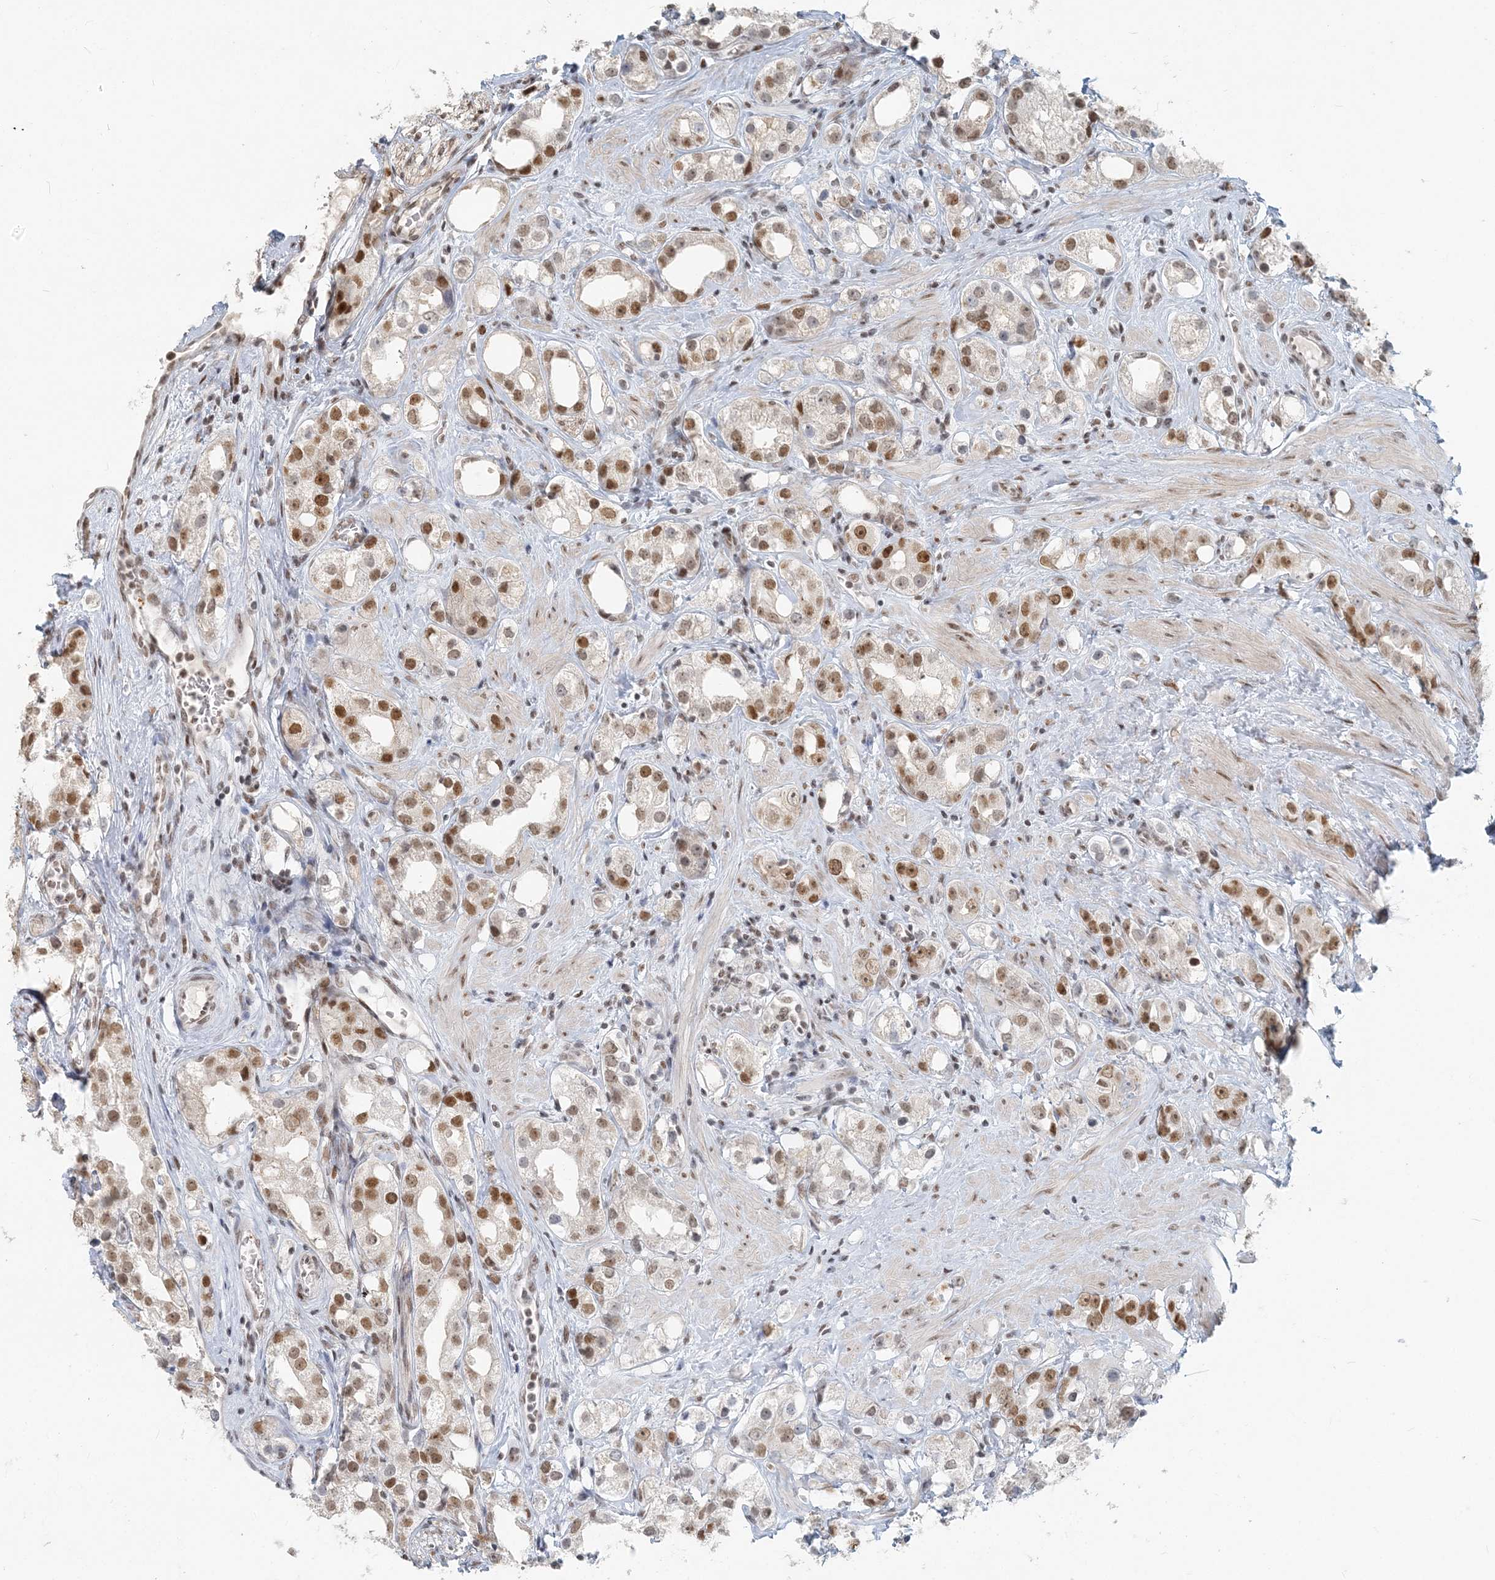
{"staining": {"intensity": "moderate", "quantity": "25%-75%", "location": "nuclear"}, "tissue": "prostate cancer", "cell_type": "Tumor cells", "image_type": "cancer", "snomed": [{"axis": "morphology", "description": "Adenocarcinoma, NOS"}, {"axis": "topography", "description": "Prostate"}], "caption": "Adenocarcinoma (prostate) stained with immunohistochemistry (IHC) reveals moderate nuclear expression in about 25%-75% of tumor cells. Nuclei are stained in blue.", "gene": "BAZ1B", "patient": {"sex": "male", "age": 79}}